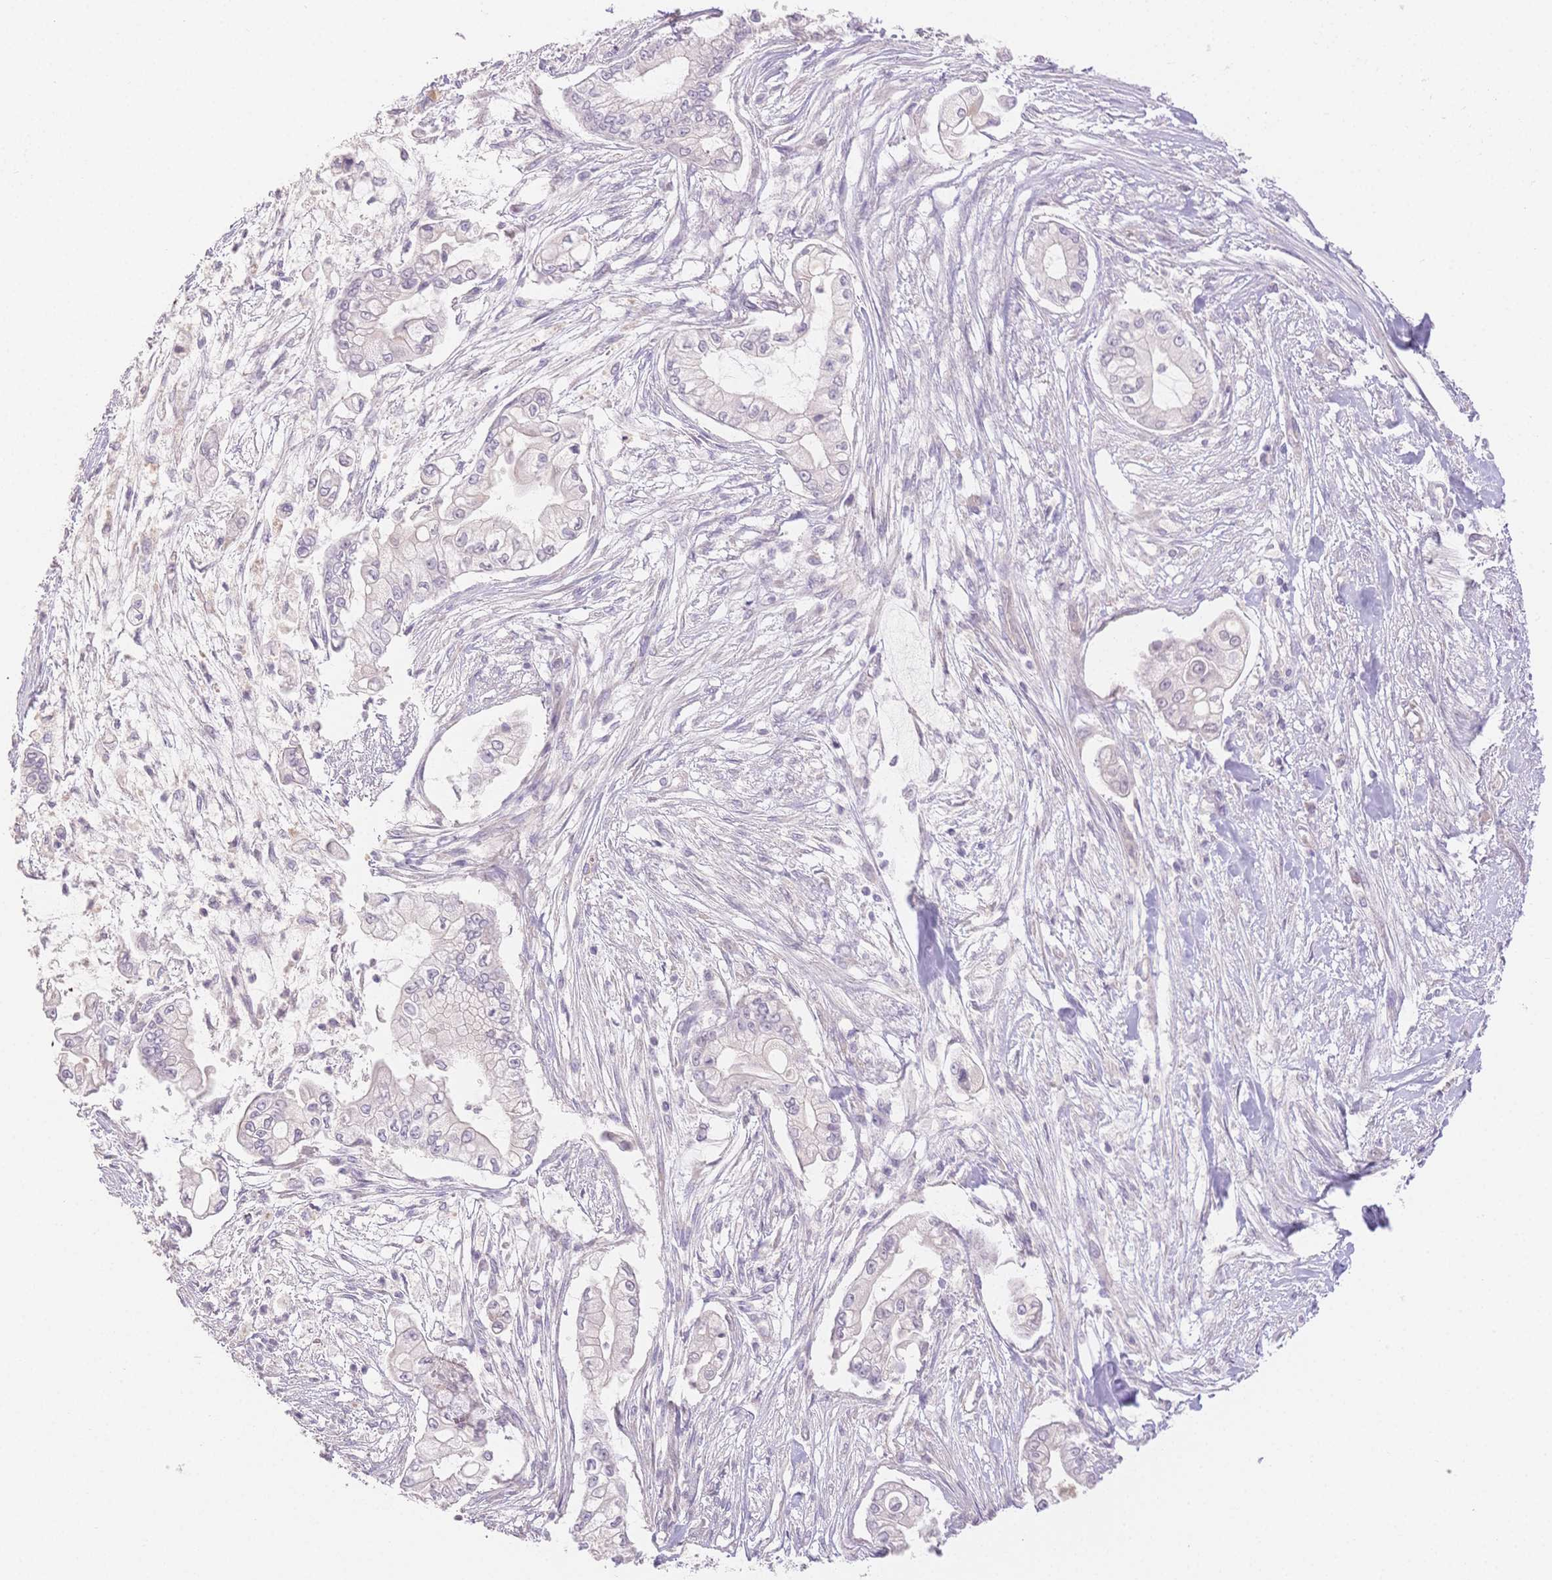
{"staining": {"intensity": "negative", "quantity": "none", "location": "none"}, "tissue": "pancreatic cancer", "cell_type": "Tumor cells", "image_type": "cancer", "snomed": [{"axis": "morphology", "description": "Adenocarcinoma, NOS"}, {"axis": "topography", "description": "Pancreas"}], "caption": "This is an immunohistochemistry photomicrograph of adenocarcinoma (pancreatic). There is no positivity in tumor cells.", "gene": "SUV39H2", "patient": {"sex": "female", "age": 69}}